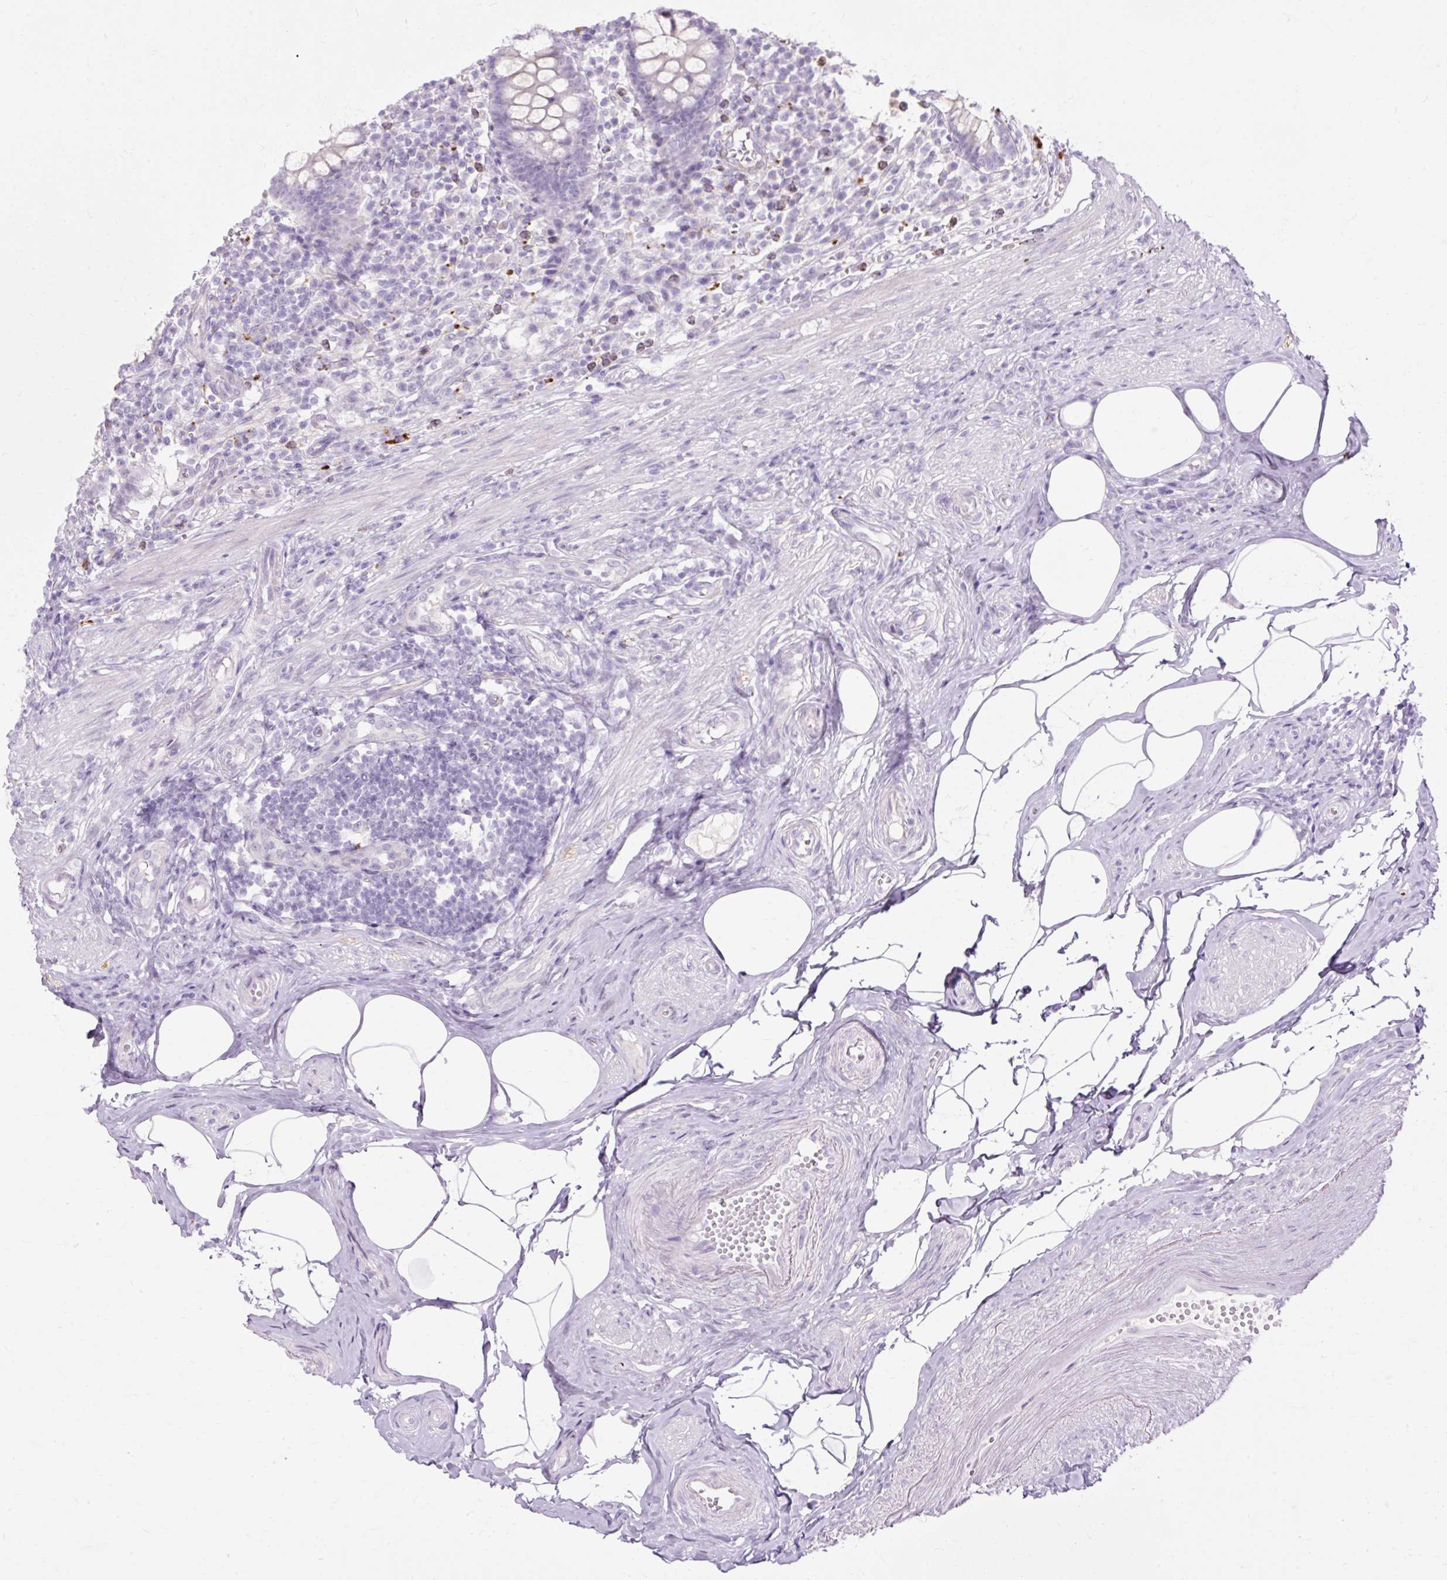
{"staining": {"intensity": "negative", "quantity": "none", "location": "none"}, "tissue": "appendix", "cell_type": "Glandular cells", "image_type": "normal", "snomed": [{"axis": "morphology", "description": "Normal tissue, NOS"}, {"axis": "topography", "description": "Appendix"}], "caption": "Immunohistochemistry (IHC) of normal human appendix exhibits no expression in glandular cells. (DAB (3,3'-diaminobenzidine) immunohistochemistry, high magnification).", "gene": "HSD11B1", "patient": {"sex": "female", "age": 56}}